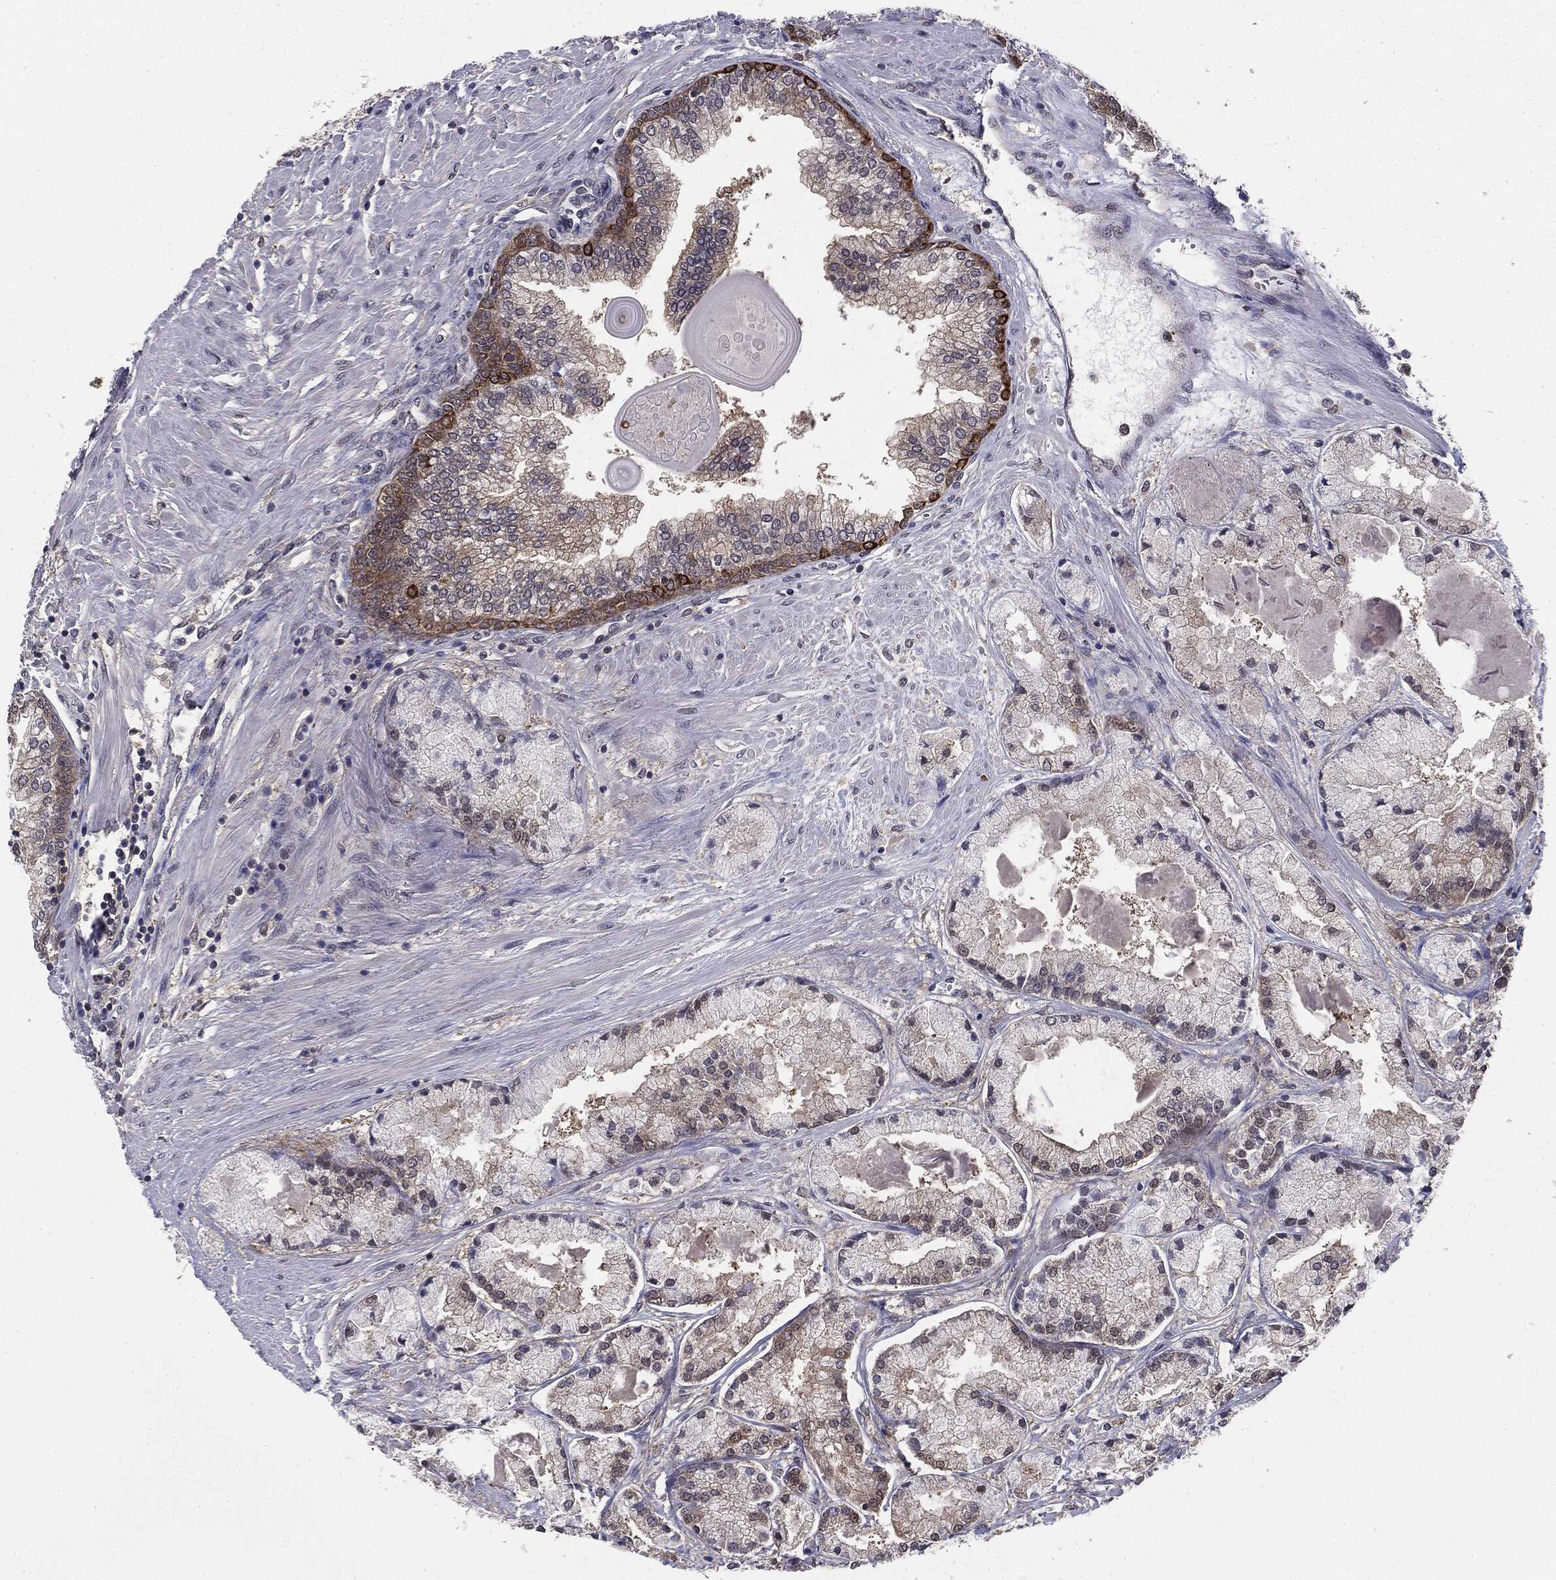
{"staining": {"intensity": "weak", "quantity": "<25%", "location": "cytoplasmic/membranous"}, "tissue": "prostate cancer", "cell_type": "Tumor cells", "image_type": "cancer", "snomed": [{"axis": "morphology", "description": "Adenocarcinoma, High grade"}, {"axis": "topography", "description": "Prostate"}], "caption": "Image shows no significant protein positivity in tumor cells of prostate cancer (adenocarcinoma (high-grade)).", "gene": "KRT7", "patient": {"sex": "male", "age": 67}}